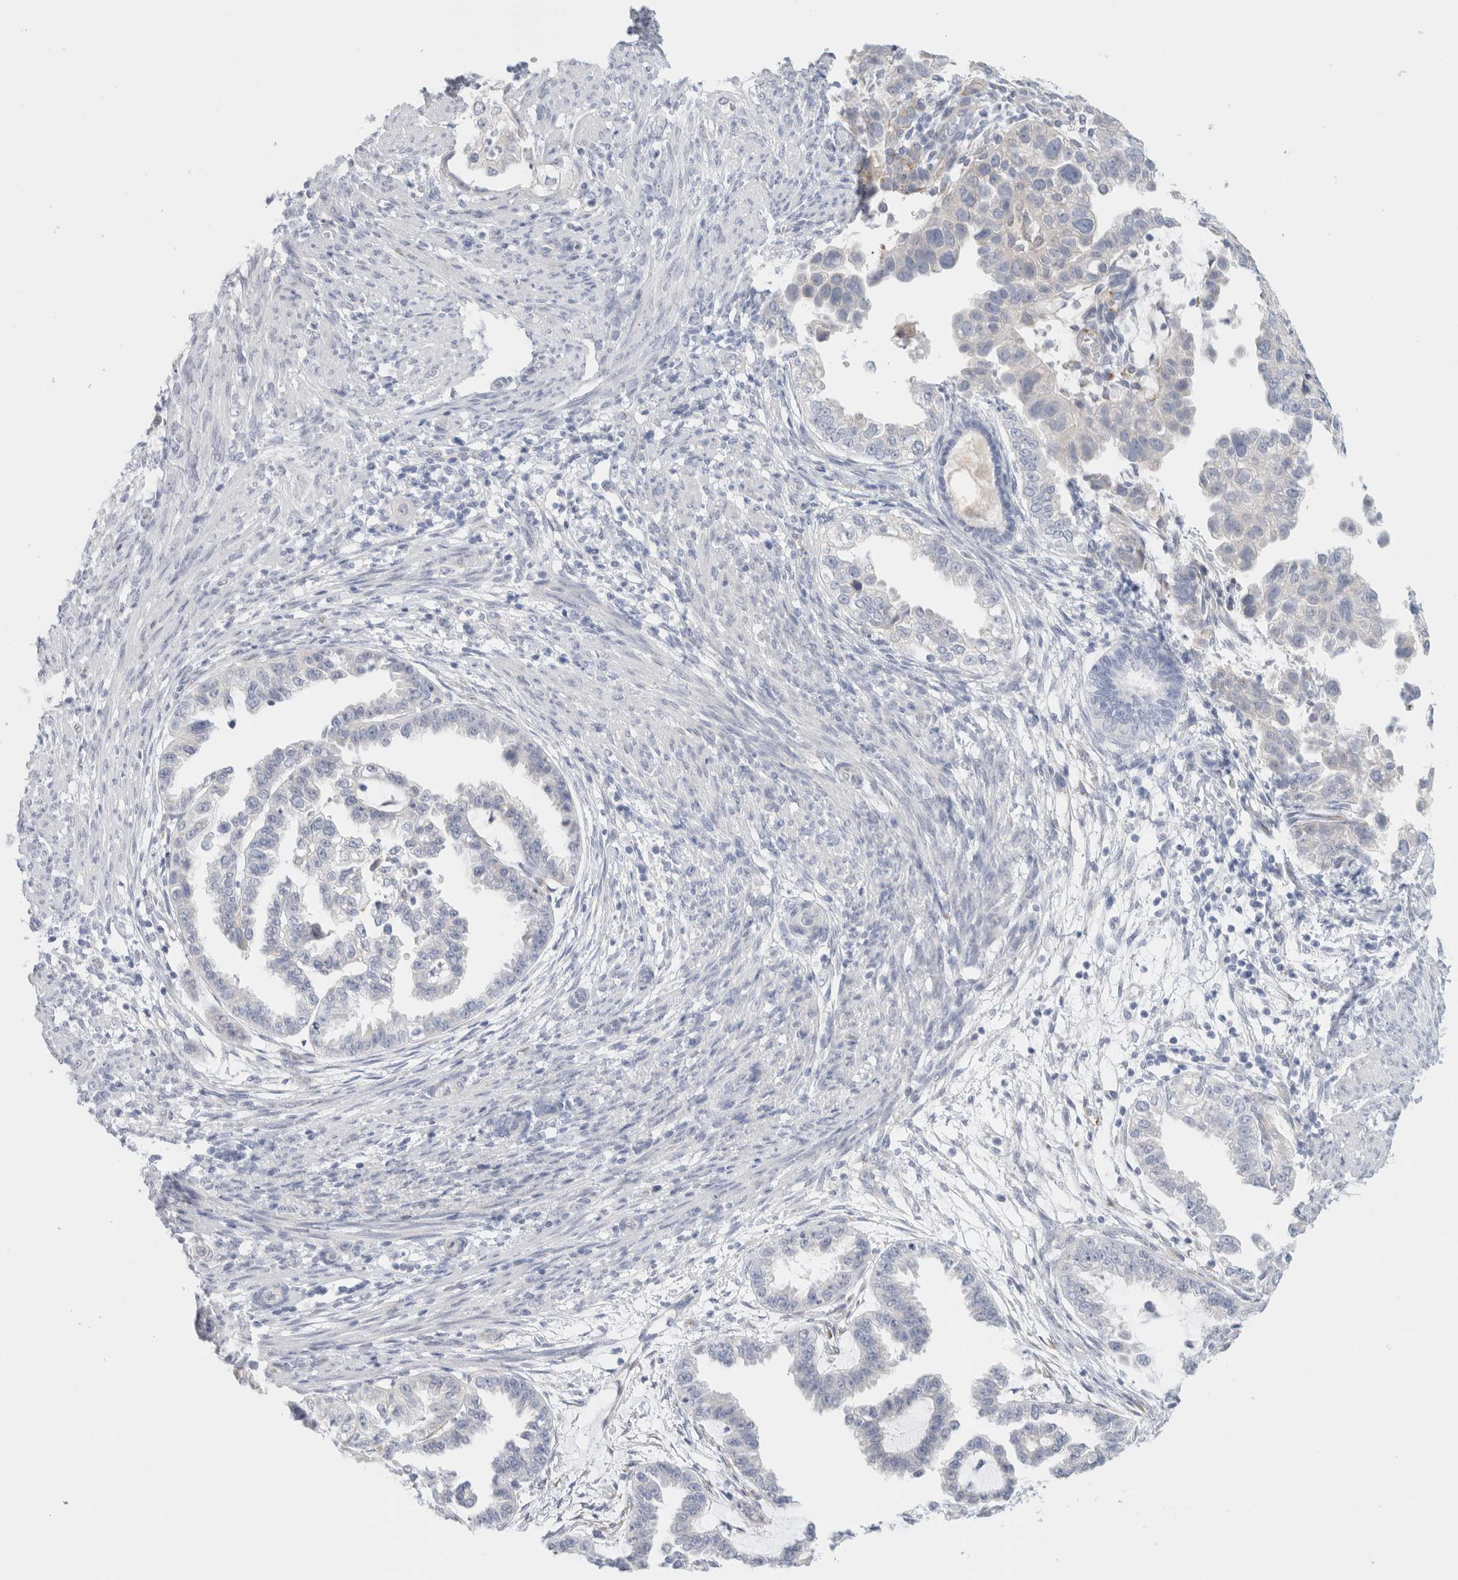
{"staining": {"intensity": "negative", "quantity": "none", "location": "none"}, "tissue": "endometrial cancer", "cell_type": "Tumor cells", "image_type": "cancer", "snomed": [{"axis": "morphology", "description": "Adenocarcinoma, NOS"}, {"axis": "topography", "description": "Endometrium"}], "caption": "A high-resolution histopathology image shows IHC staining of endometrial cancer, which demonstrates no significant staining in tumor cells.", "gene": "RTN4", "patient": {"sex": "female", "age": 85}}